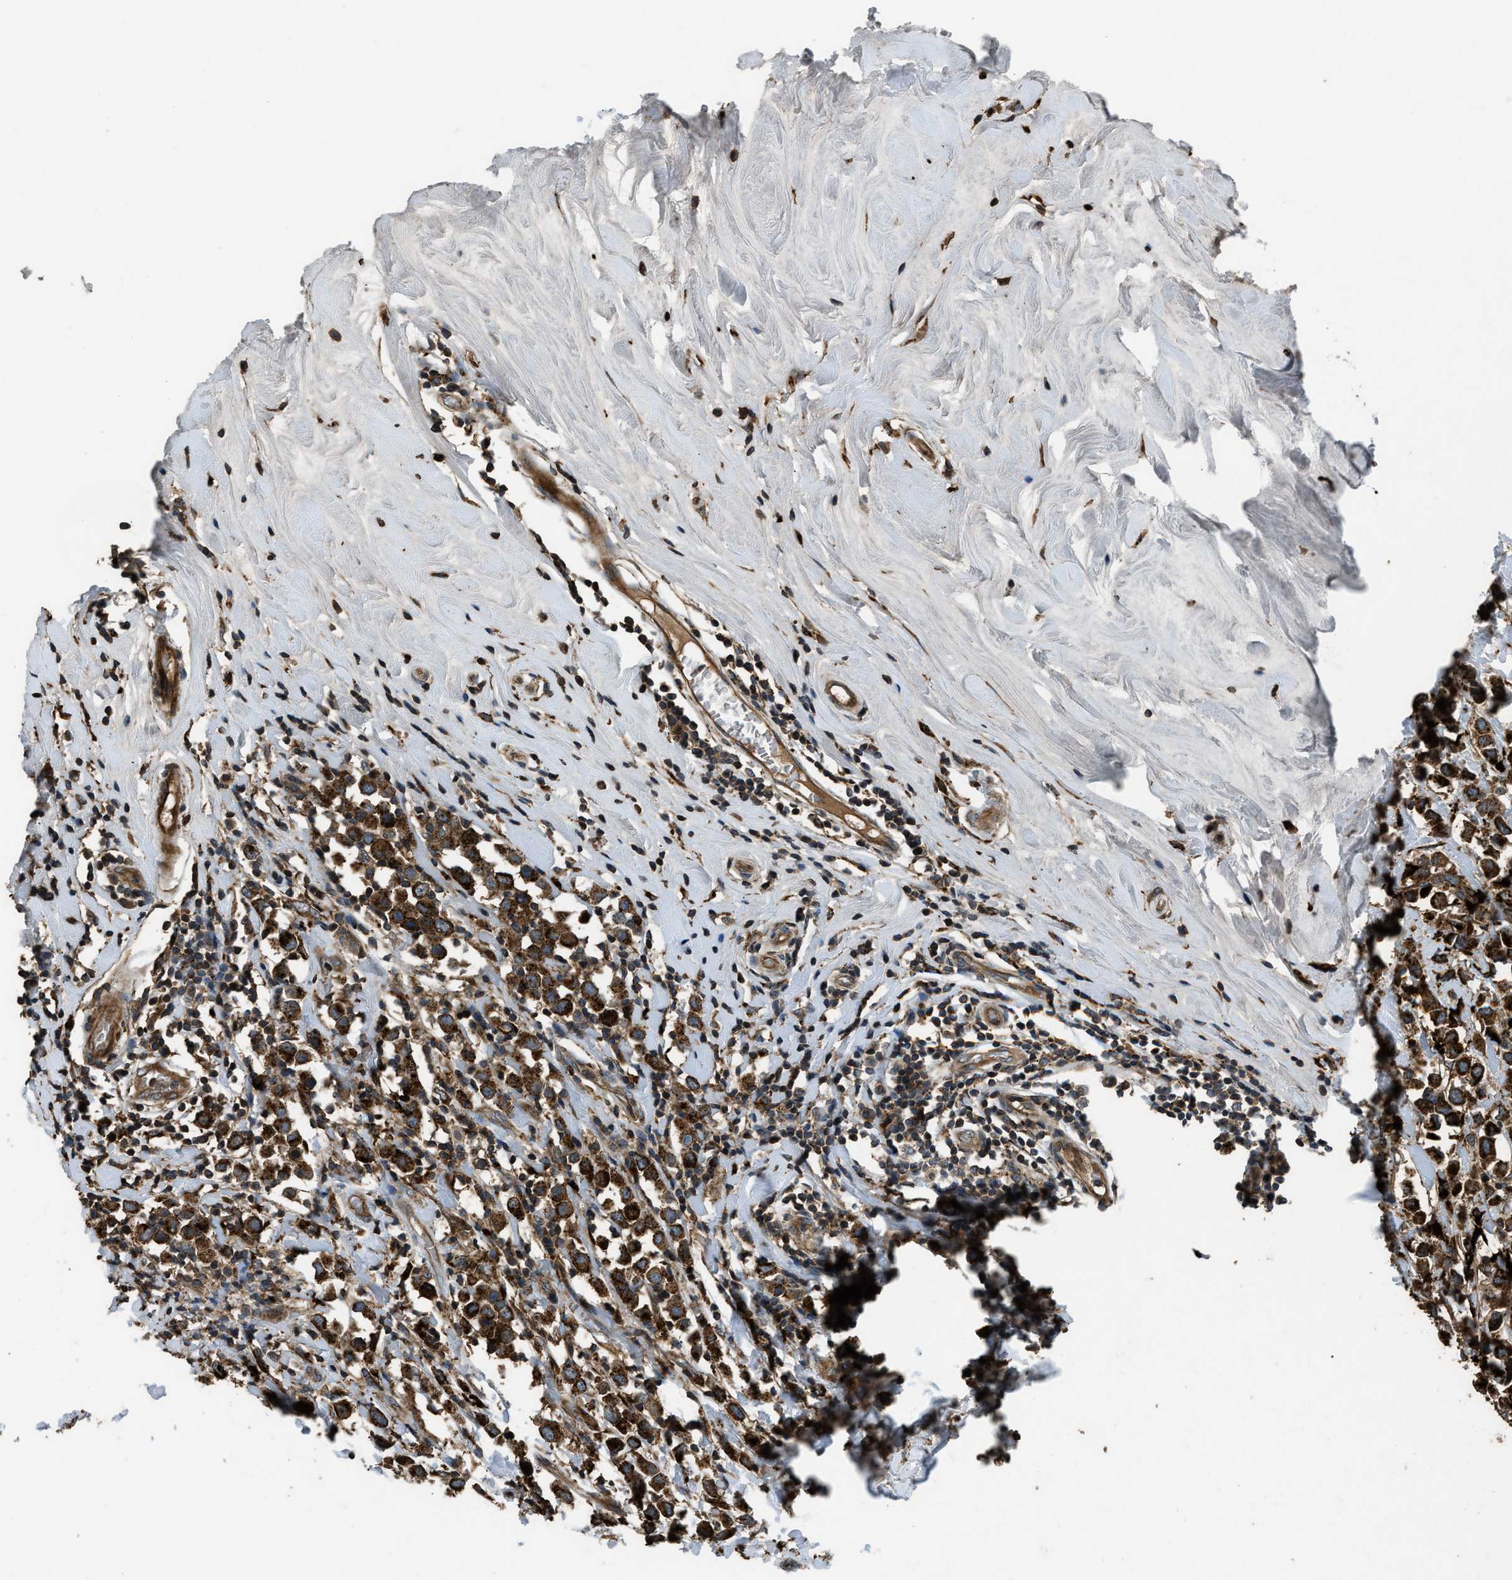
{"staining": {"intensity": "strong", "quantity": ">75%", "location": "cytoplasmic/membranous"}, "tissue": "breast cancer", "cell_type": "Tumor cells", "image_type": "cancer", "snomed": [{"axis": "morphology", "description": "Duct carcinoma"}, {"axis": "topography", "description": "Breast"}], "caption": "The immunohistochemical stain highlights strong cytoplasmic/membranous positivity in tumor cells of infiltrating ductal carcinoma (breast) tissue.", "gene": "GGH", "patient": {"sex": "female", "age": 61}}